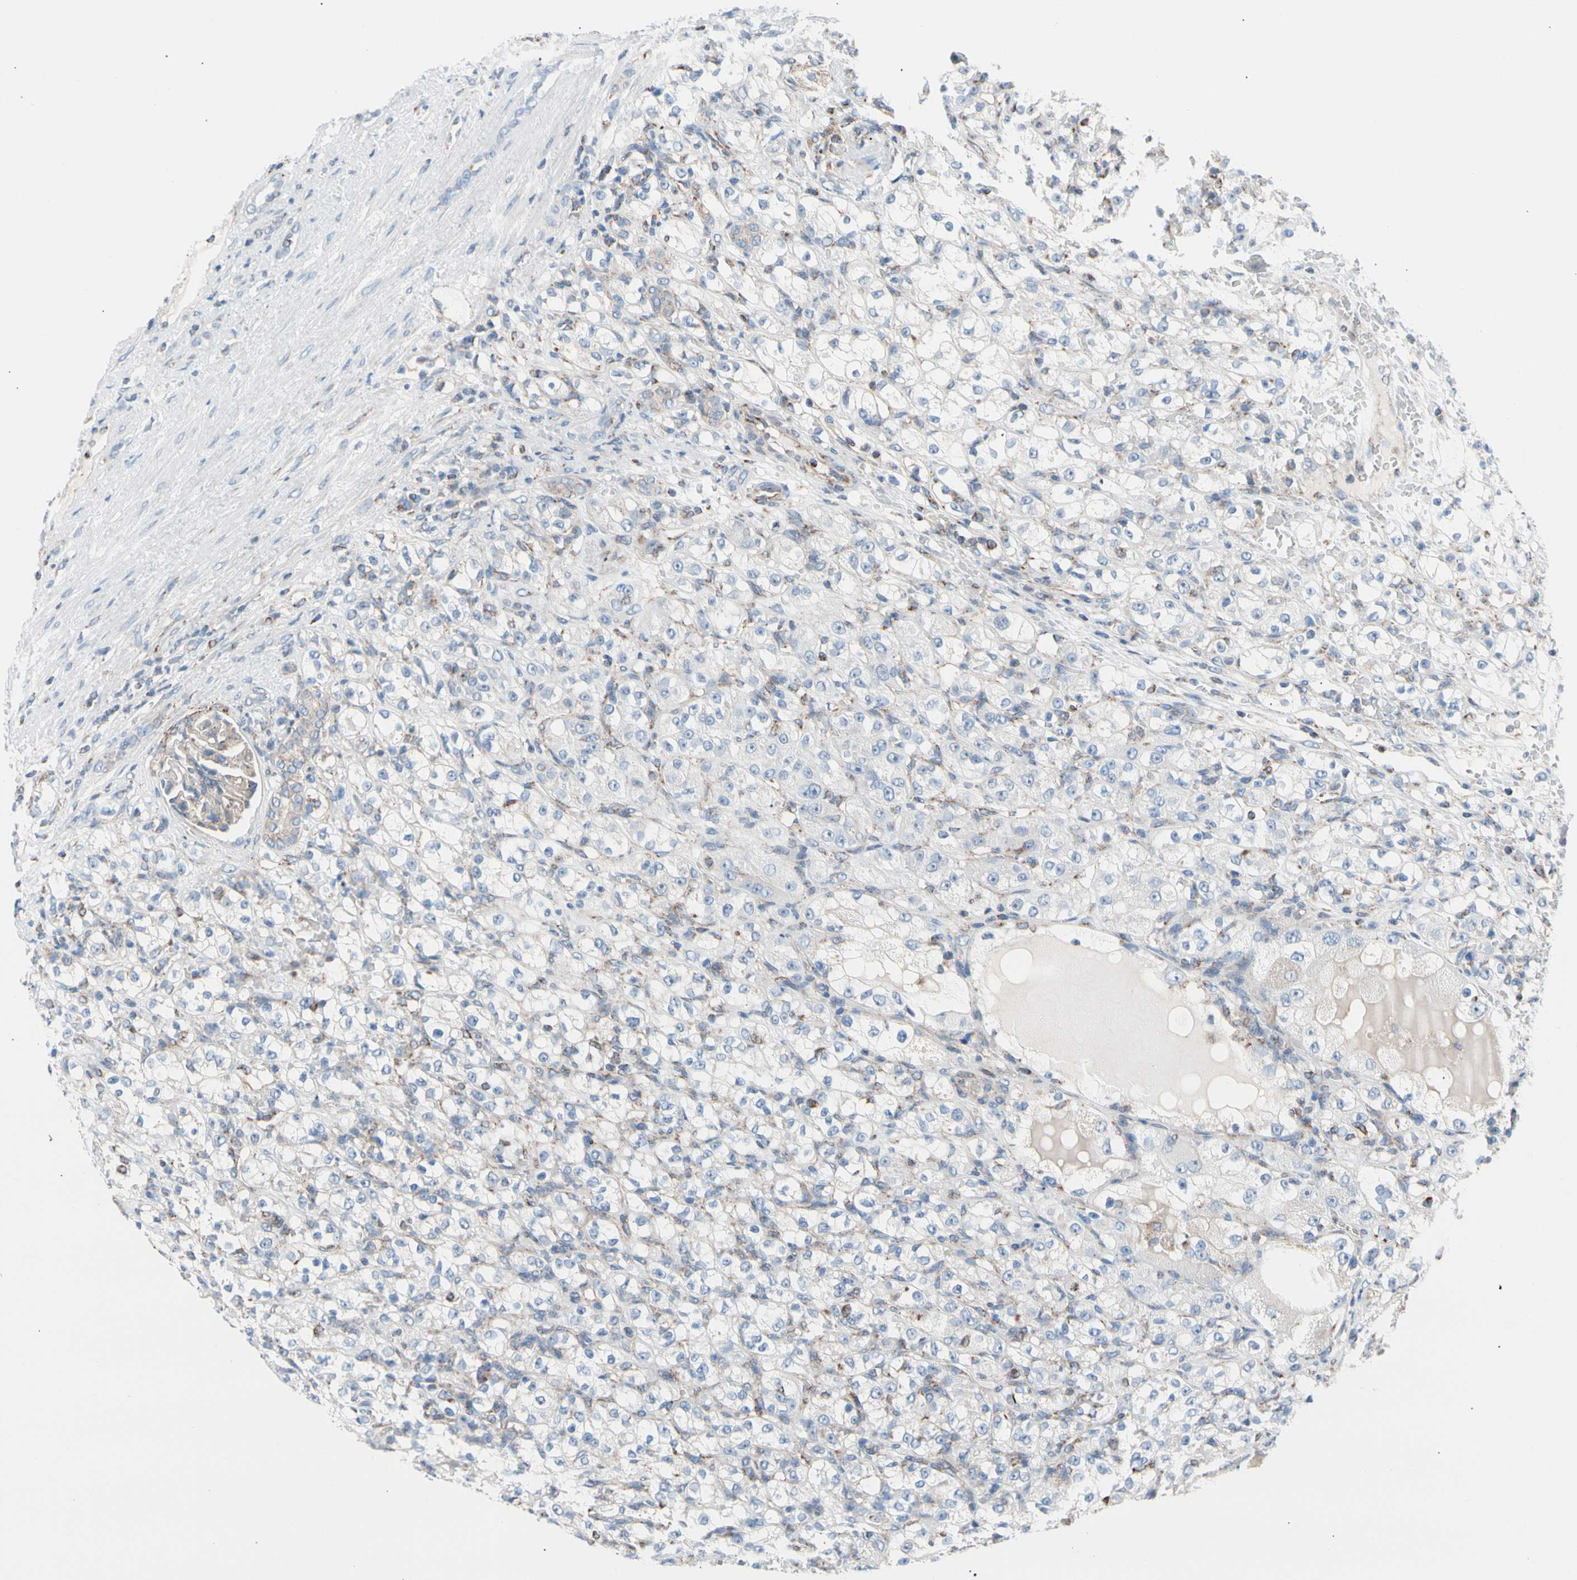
{"staining": {"intensity": "negative", "quantity": "none", "location": "none"}, "tissue": "renal cancer", "cell_type": "Tumor cells", "image_type": "cancer", "snomed": [{"axis": "morphology", "description": "Normal tissue, NOS"}, {"axis": "morphology", "description": "Adenocarcinoma, NOS"}, {"axis": "topography", "description": "Kidney"}], "caption": "High power microscopy image of an IHC micrograph of renal cancer, revealing no significant expression in tumor cells. (IHC, brightfield microscopy, high magnification).", "gene": "HK1", "patient": {"sex": "male", "age": 61}}